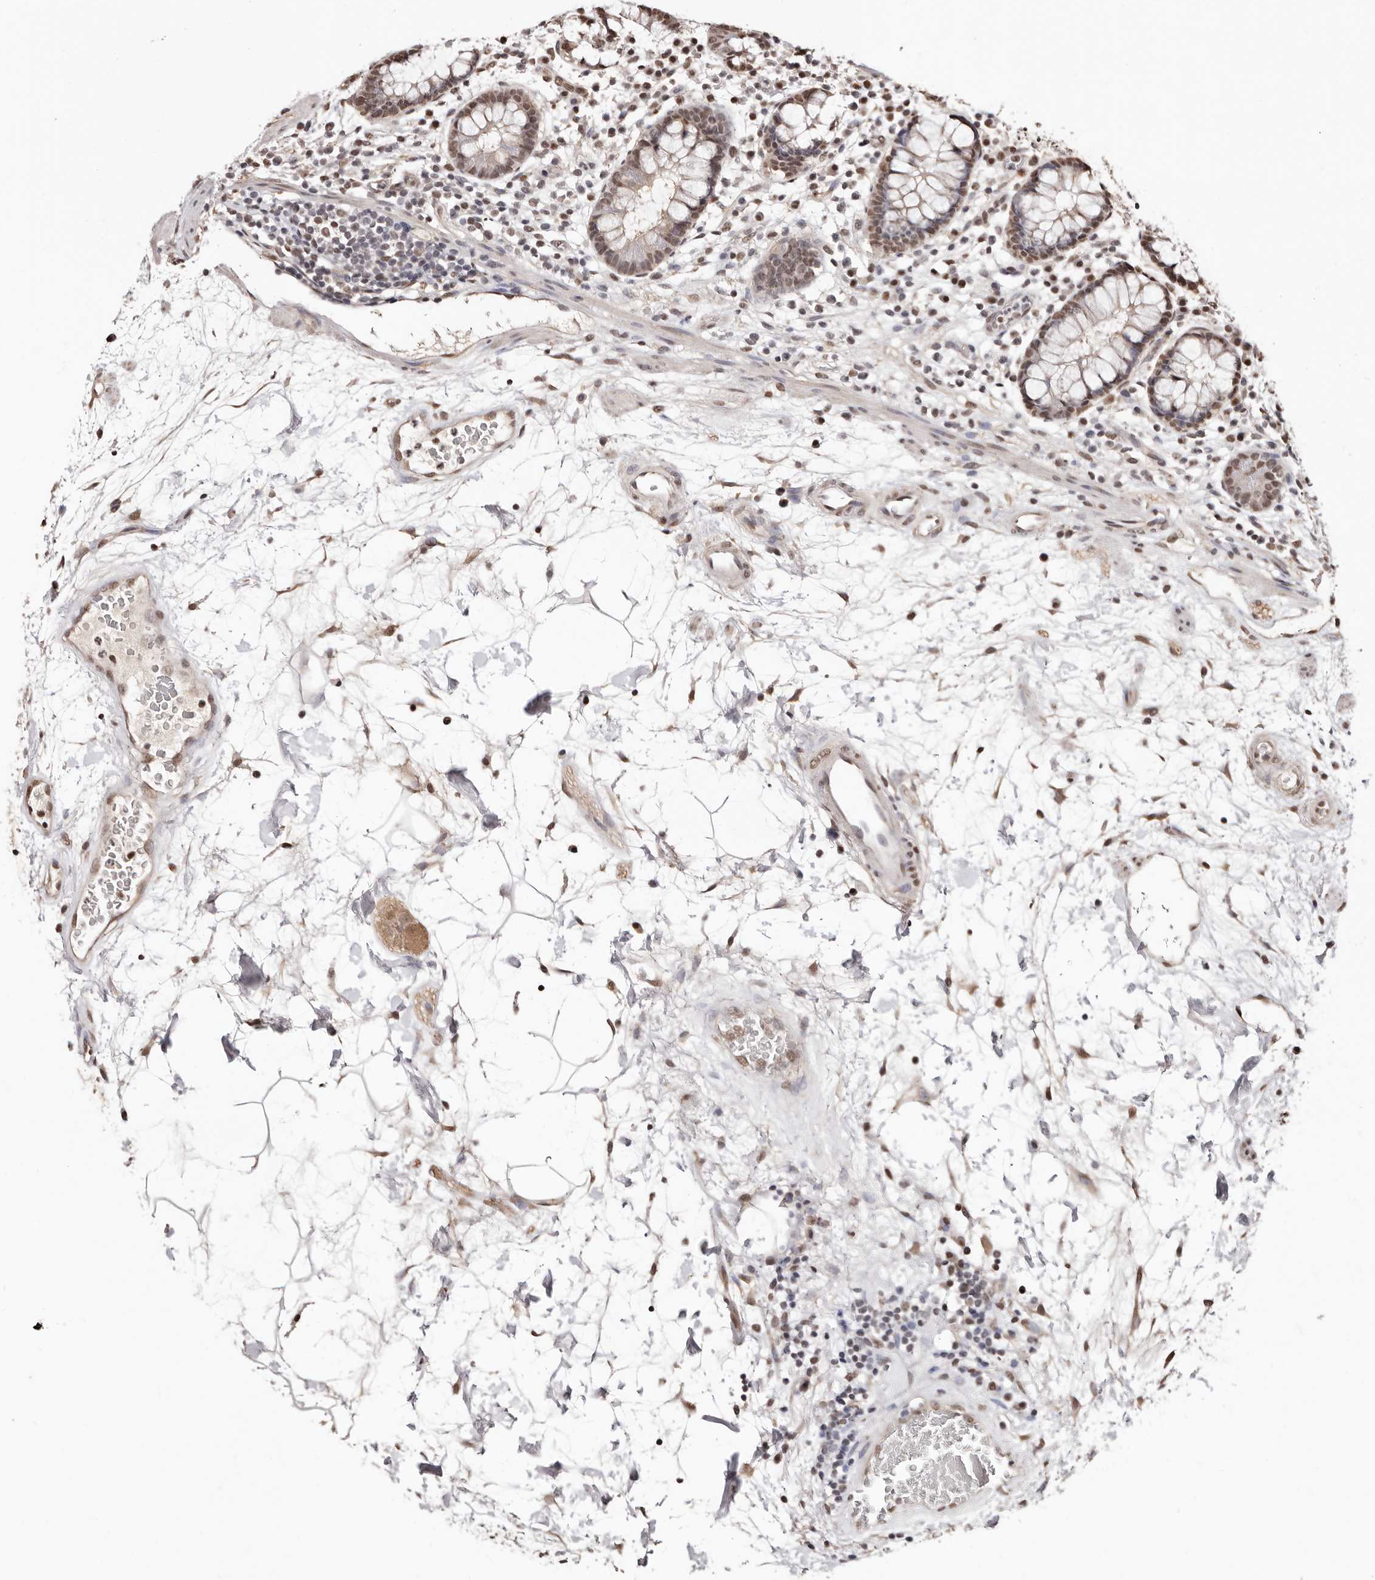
{"staining": {"intensity": "moderate", "quantity": ">75%", "location": "nuclear"}, "tissue": "colon", "cell_type": "Endothelial cells", "image_type": "normal", "snomed": [{"axis": "morphology", "description": "Normal tissue, NOS"}, {"axis": "topography", "description": "Colon"}], "caption": "Immunohistochemical staining of normal colon displays moderate nuclear protein positivity in about >75% of endothelial cells.", "gene": "BICRAL", "patient": {"sex": "female", "age": 79}}